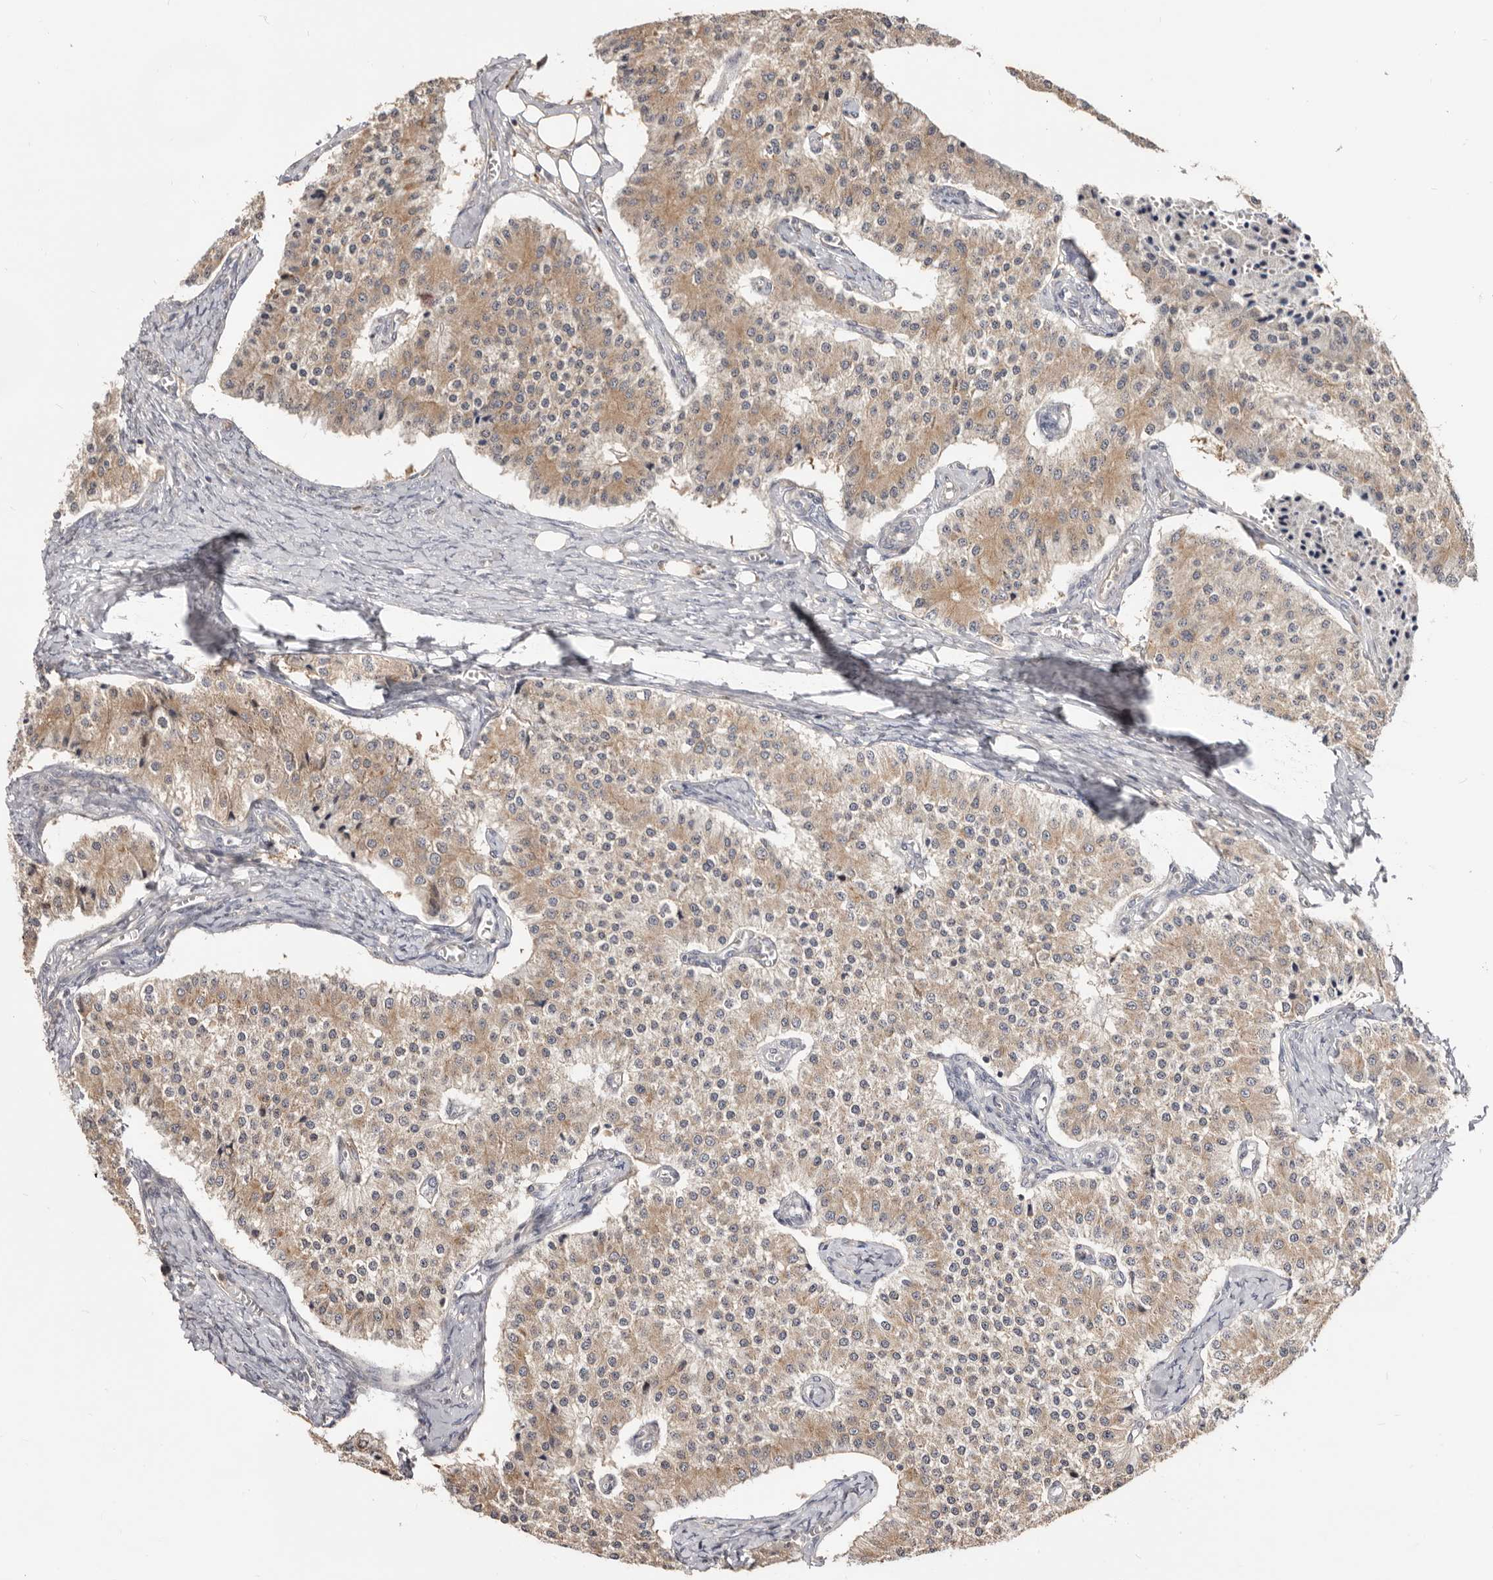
{"staining": {"intensity": "moderate", "quantity": ">75%", "location": "cytoplasmic/membranous"}, "tissue": "carcinoid", "cell_type": "Tumor cells", "image_type": "cancer", "snomed": [{"axis": "morphology", "description": "Carcinoid, malignant, NOS"}, {"axis": "topography", "description": "Colon"}], "caption": "Immunohistochemistry (IHC) of carcinoid (malignant) demonstrates medium levels of moderate cytoplasmic/membranous staining in approximately >75% of tumor cells. (Stains: DAB (3,3'-diaminobenzidine) in brown, nuclei in blue, Microscopy: brightfield microscopy at high magnification).", "gene": "TC2N", "patient": {"sex": "female", "age": 52}}